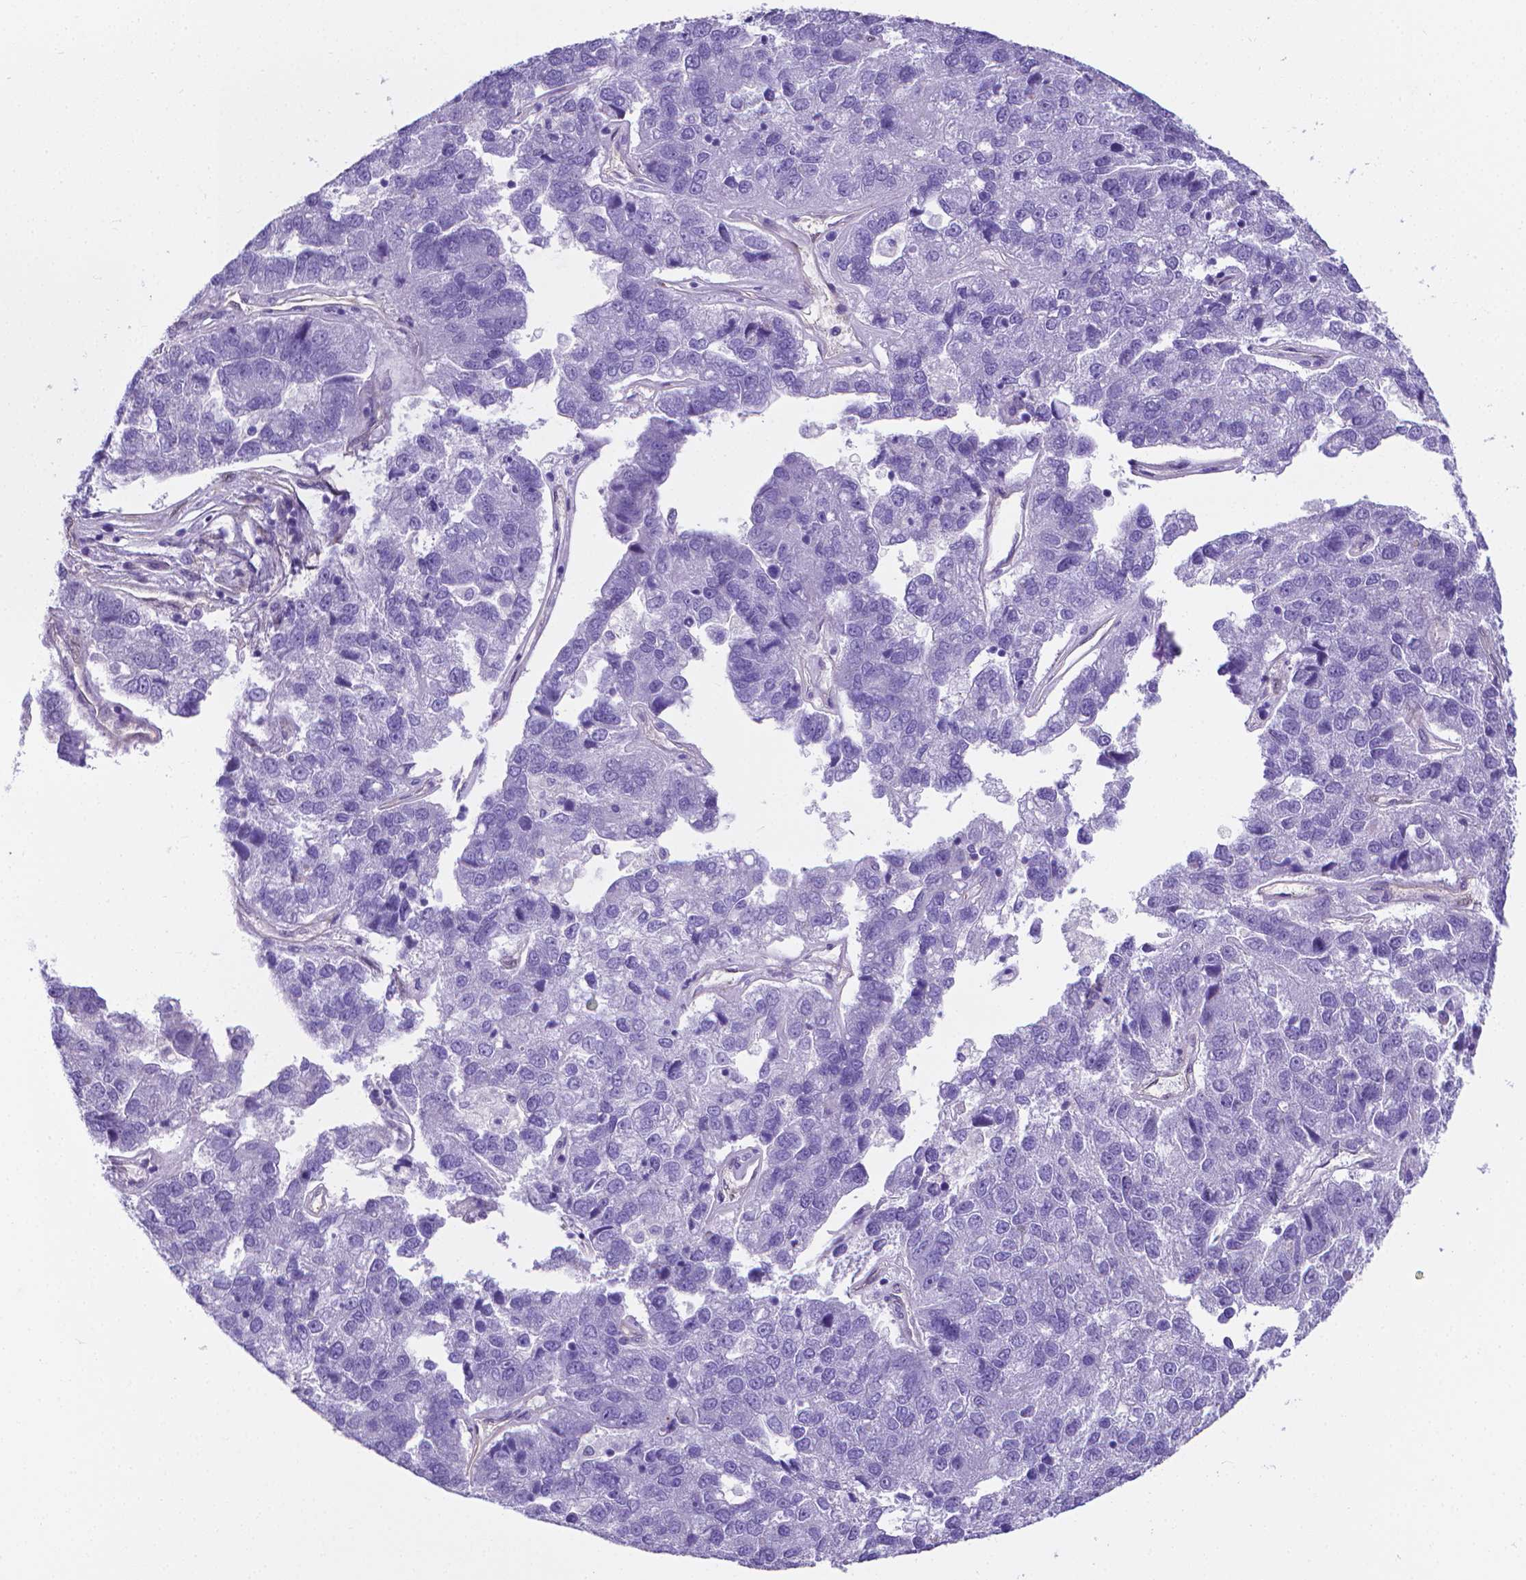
{"staining": {"intensity": "negative", "quantity": "none", "location": "none"}, "tissue": "pancreatic cancer", "cell_type": "Tumor cells", "image_type": "cancer", "snomed": [{"axis": "morphology", "description": "Adenocarcinoma, NOS"}, {"axis": "topography", "description": "Pancreas"}], "caption": "The image displays no significant expression in tumor cells of adenocarcinoma (pancreatic).", "gene": "CLIC4", "patient": {"sex": "female", "age": 61}}